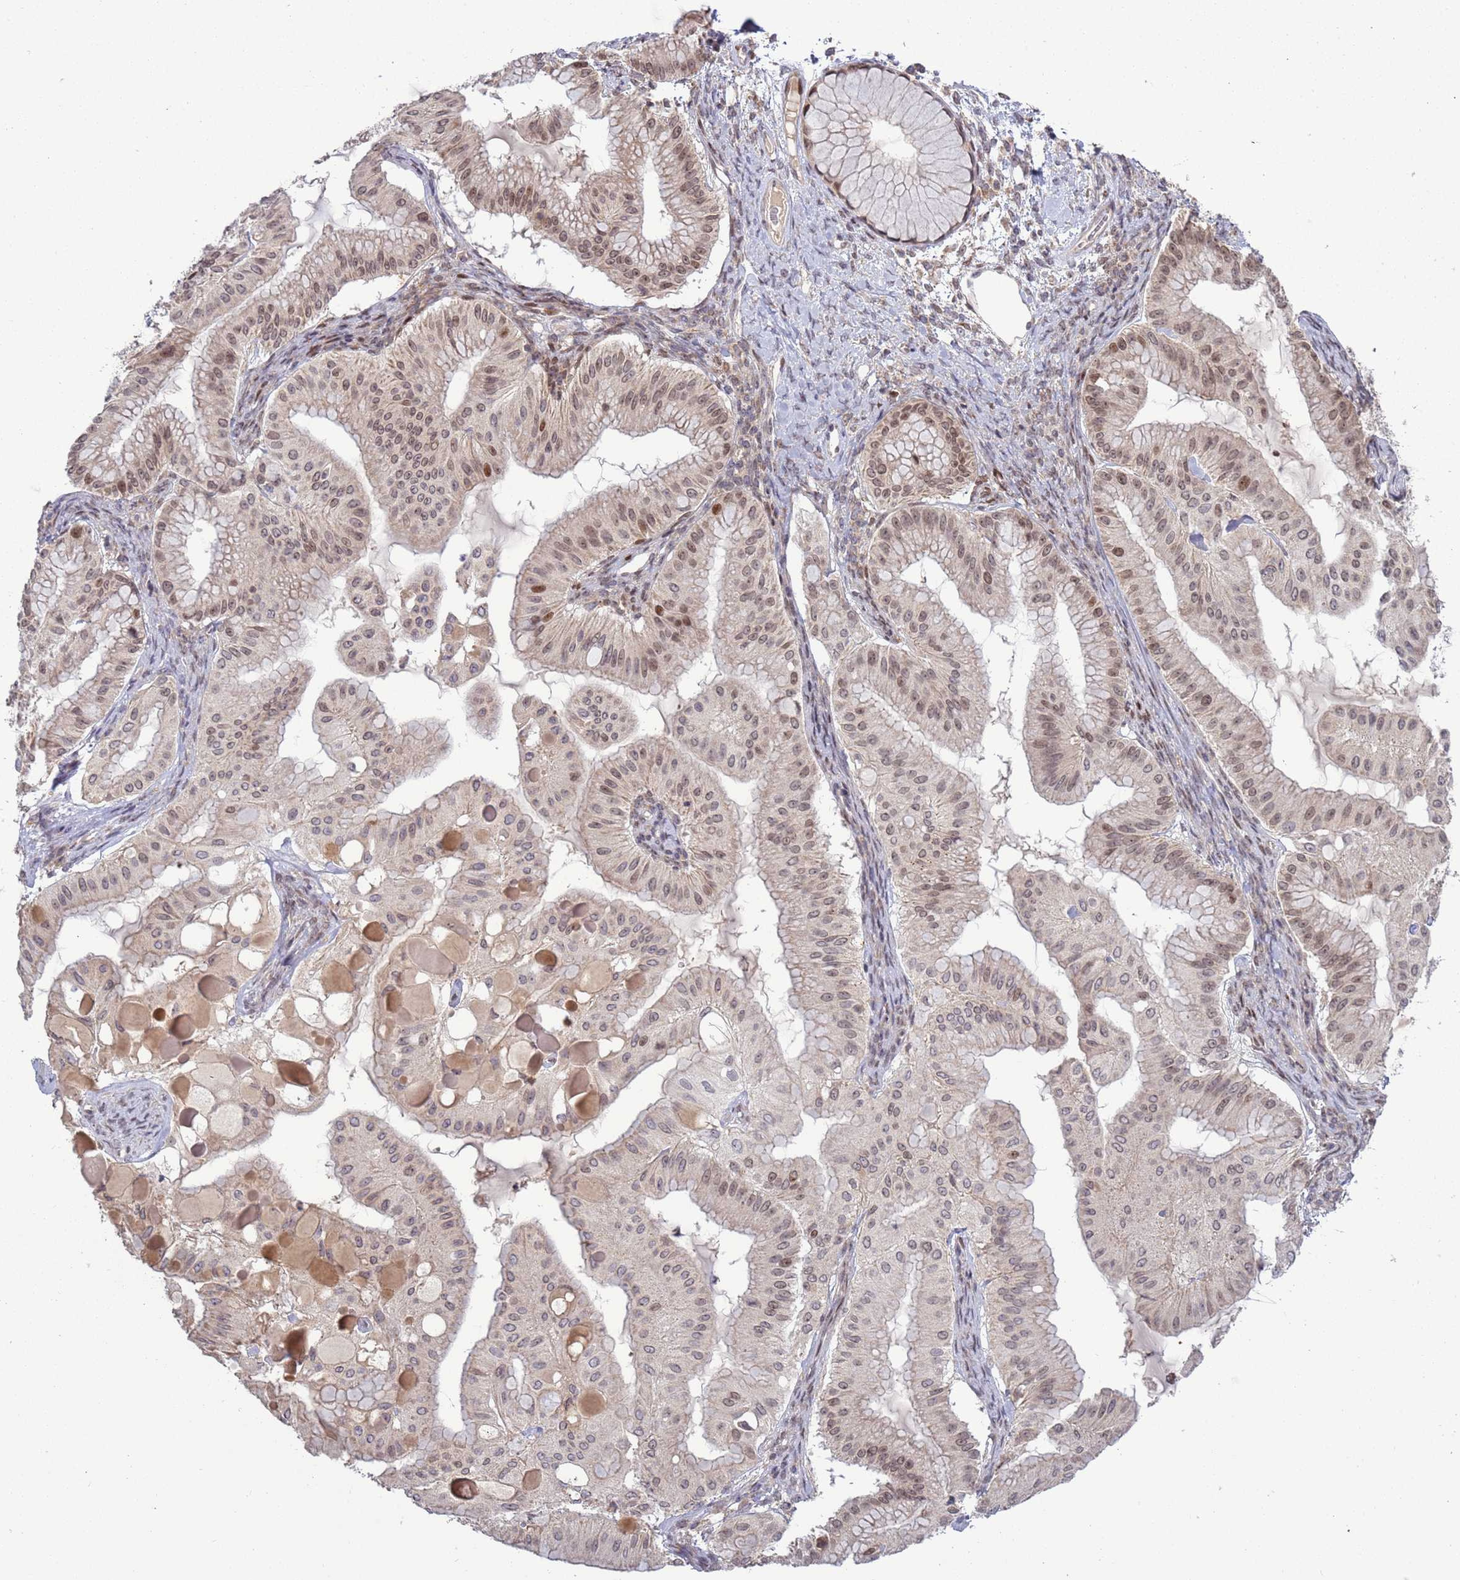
{"staining": {"intensity": "moderate", "quantity": "25%-75%", "location": "nuclear"}, "tissue": "ovarian cancer", "cell_type": "Tumor cells", "image_type": "cancer", "snomed": [{"axis": "morphology", "description": "Cystadenocarcinoma, mucinous, NOS"}, {"axis": "topography", "description": "Ovary"}], "caption": "Protein staining shows moderate nuclear staining in about 25%-75% of tumor cells in ovarian cancer.", "gene": "RCOR2", "patient": {"sex": "female", "age": 61}}